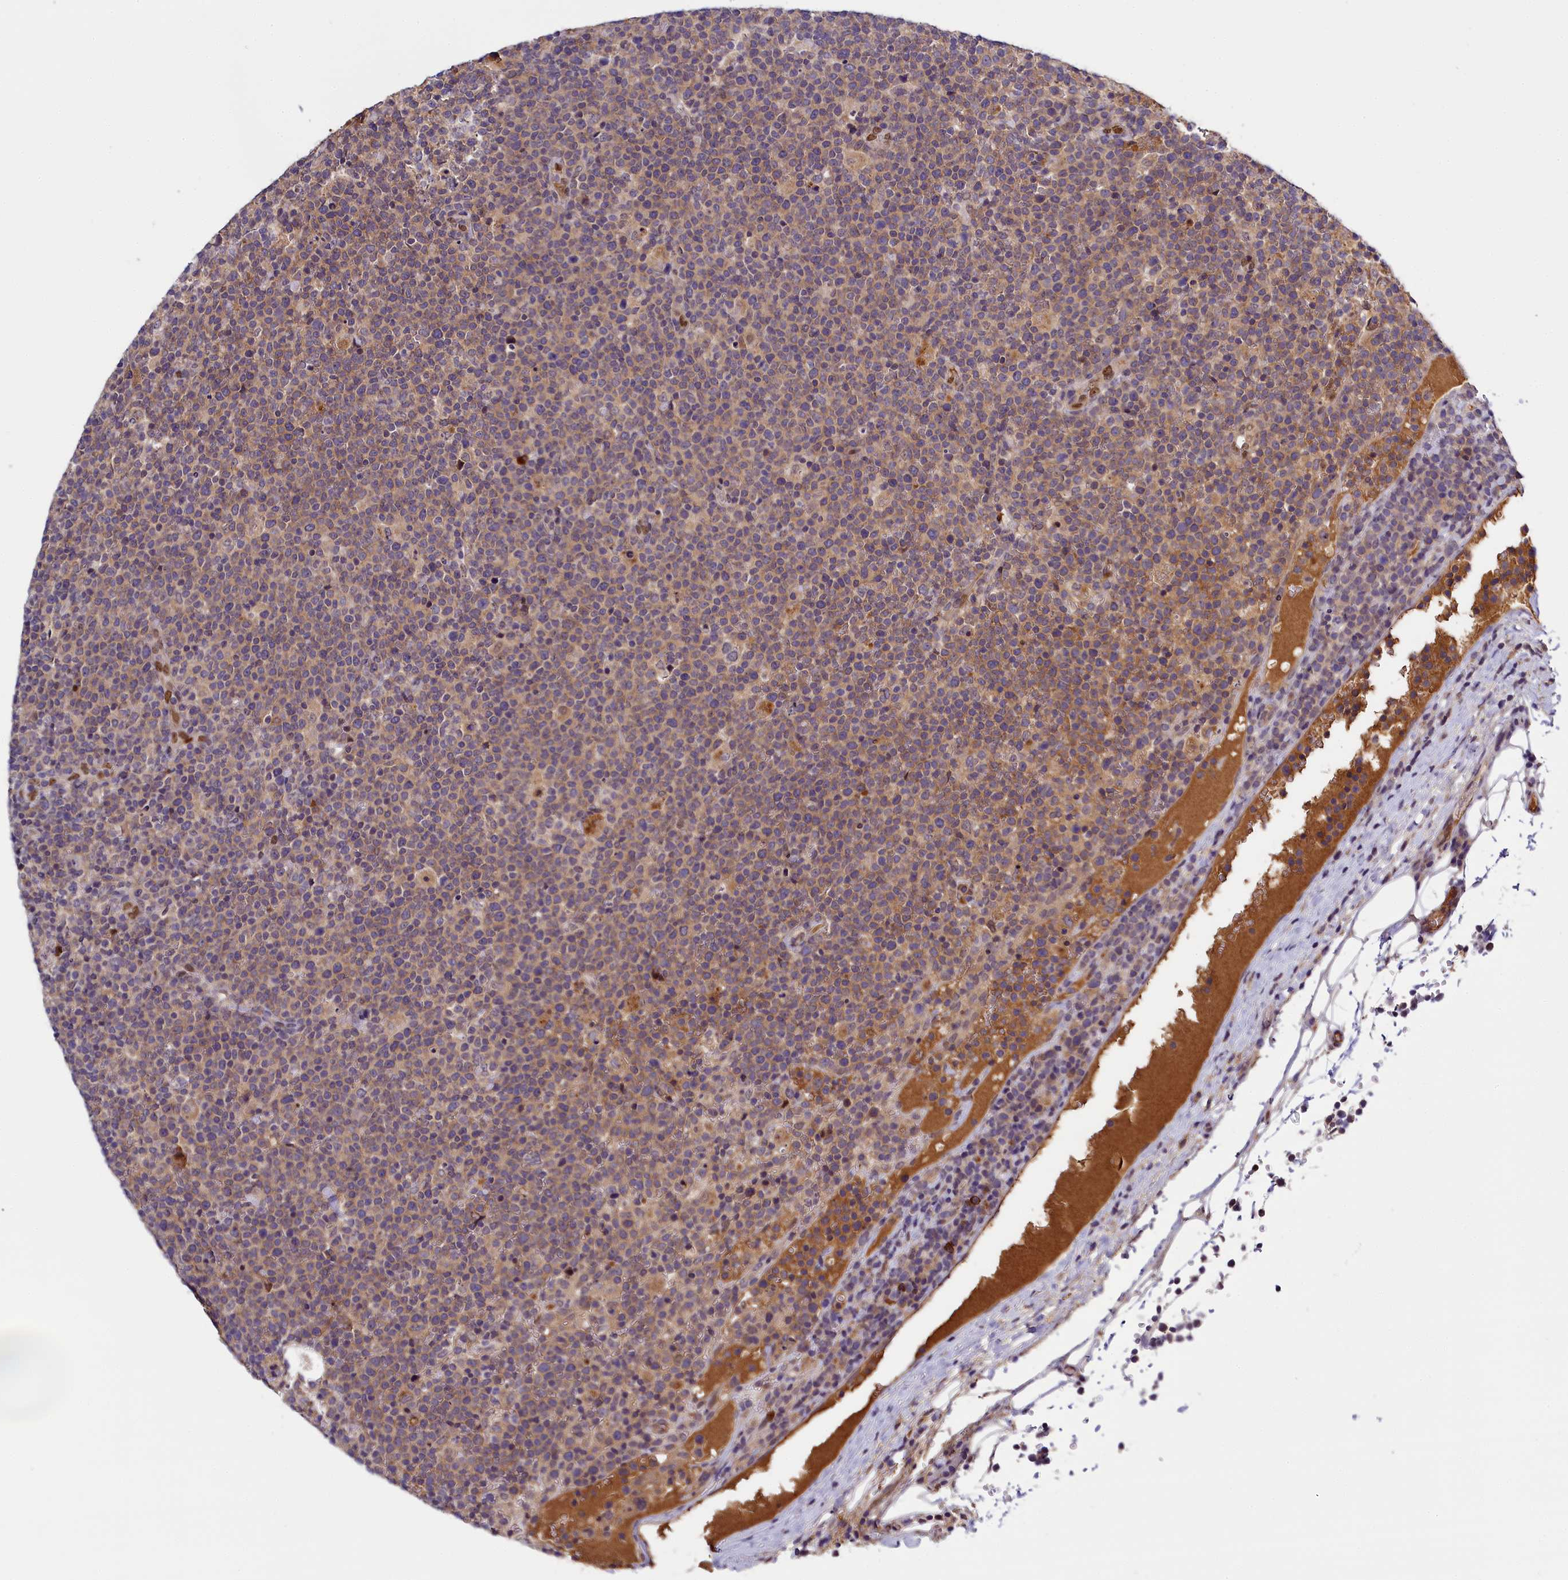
{"staining": {"intensity": "weak", "quantity": "<25%", "location": "cytoplasmic/membranous"}, "tissue": "lymphoma", "cell_type": "Tumor cells", "image_type": "cancer", "snomed": [{"axis": "morphology", "description": "Malignant lymphoma, non-Hodgkin's type, High grade"}, {"axis": "topography", "description": "Lymph node"}], "caption": "IHC of human lymphoma displays no staining in tumor cells. (DAB immunohistochemistry, high magnification).", "gene": "ENKD1", "patient": {"sex": "male", "age": 61}}